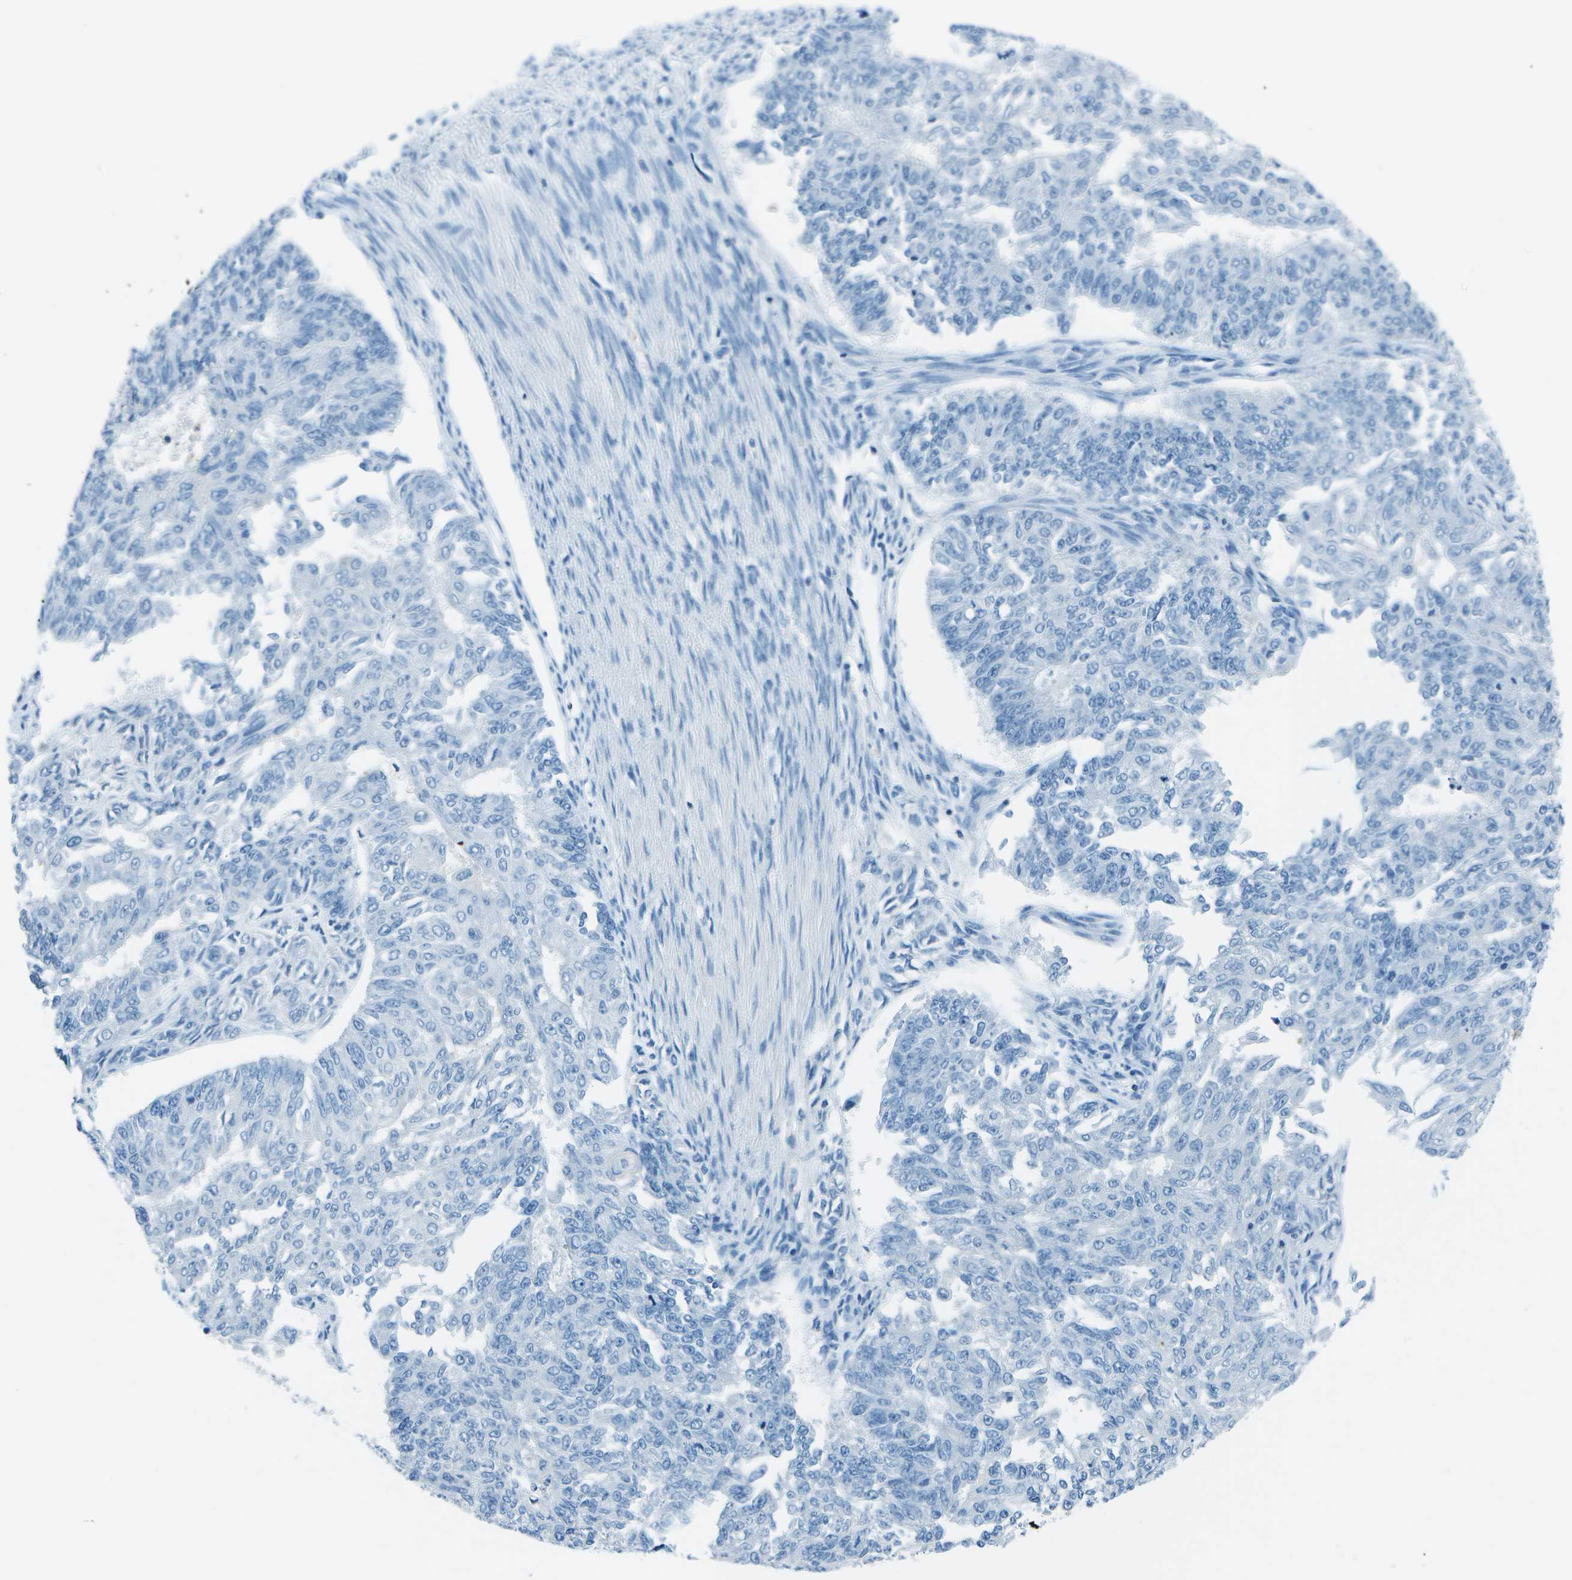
{"staining": {"intensity": "negative", "quantity": "none", "location": "none"}, "tissue": "endometrial cancer", "cell_type": "Tumor cells", "image_type": "cancer", "snomed": [{"axis": "morphology", "description": "Adenocarcinoma, NOS"}, {"axis": "topography", "description": "Endometrium"}], "caption": "IHC image of human endometrial adenocarcinoma stained for a protein (brown), which reveals no positivity in tumor cells. (Stains: DAB immunohistochemistry (IHC) with hematoxylin counter stain, Microscopy: brightfield microscopy at high magnification).", "gene": "SLC16A10", "patient": {"sex": "female", "age": 32}}